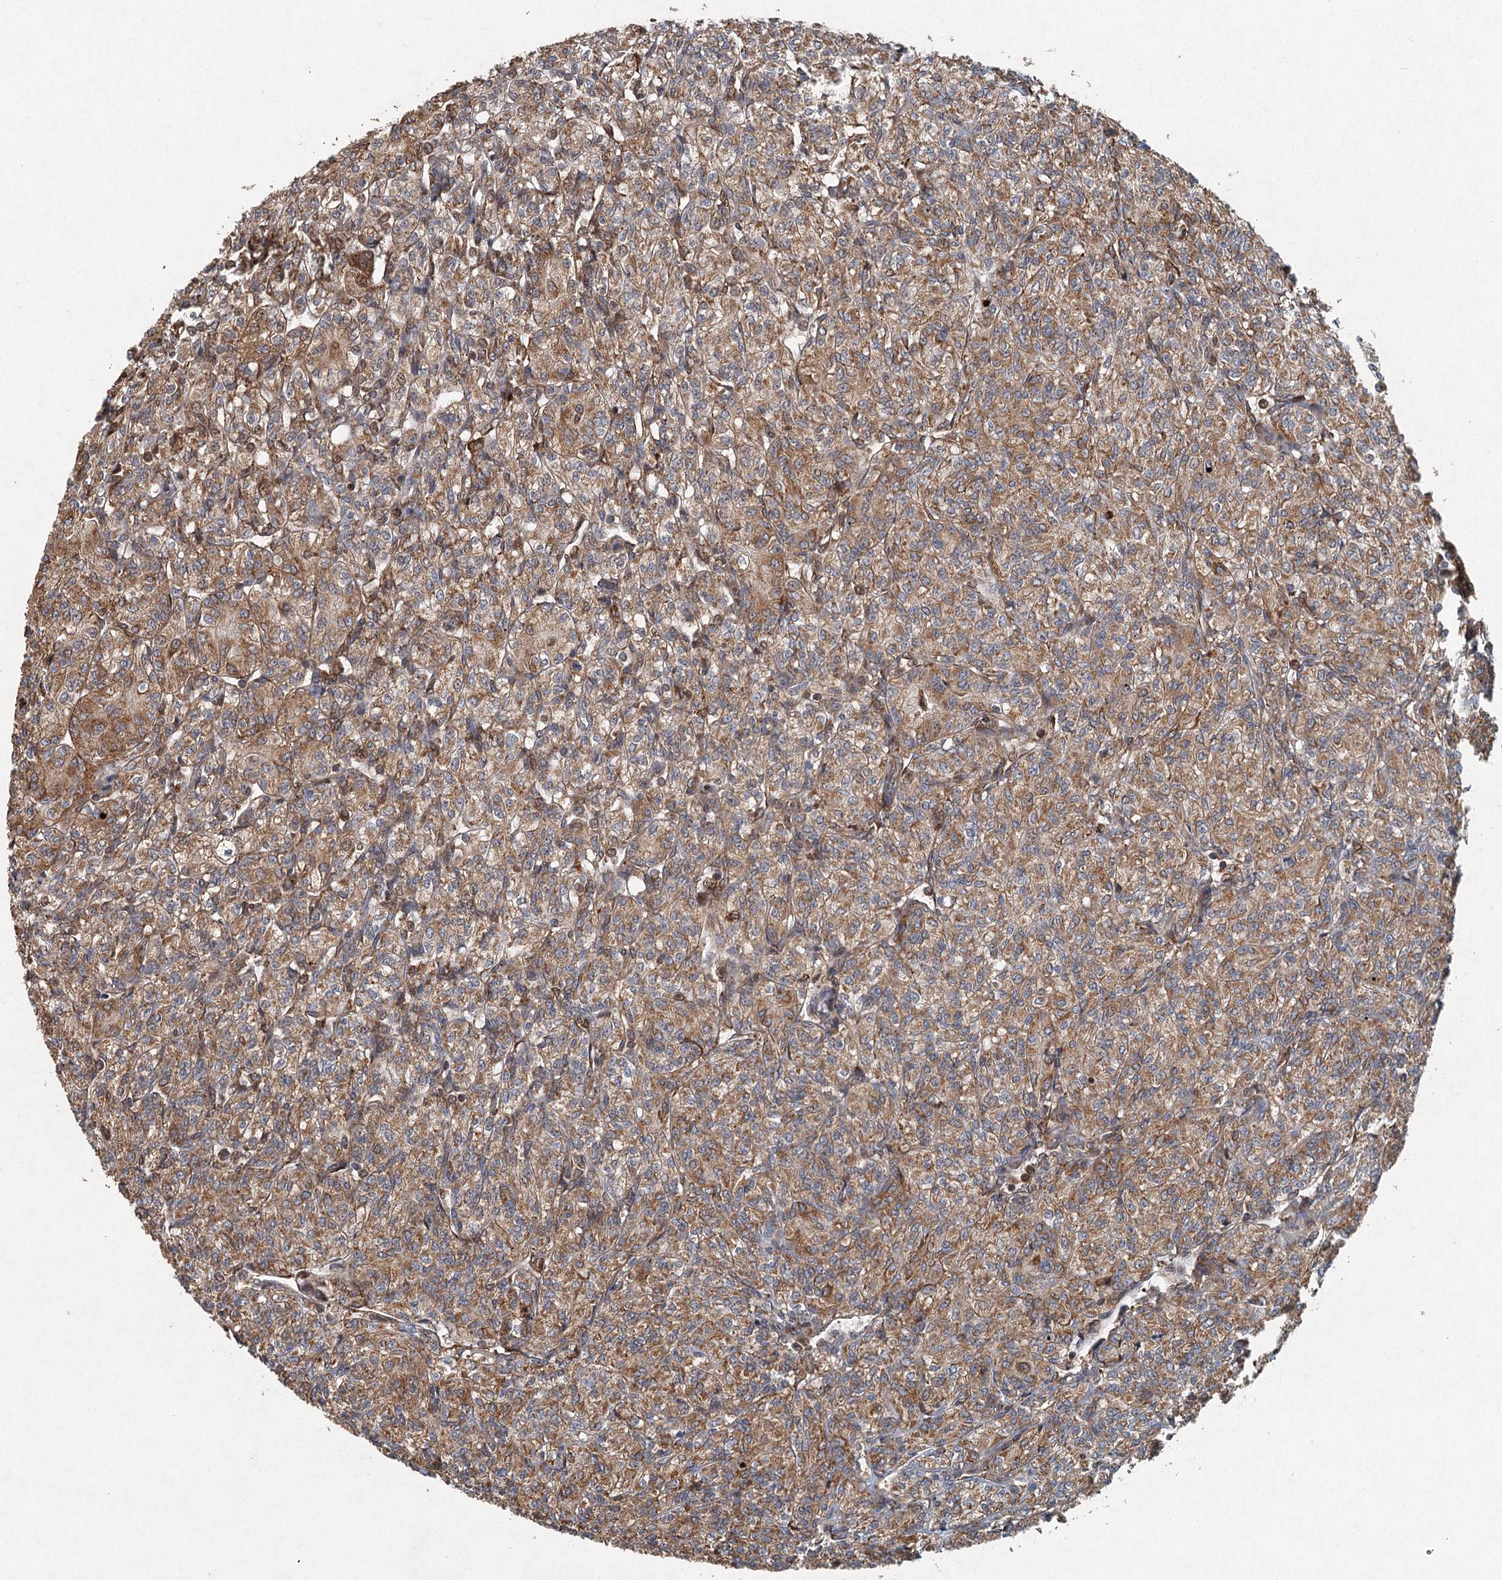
{"staining": {"intensity": "moderate", "quantity": ">75%", "location": "cytoplasmic/membranous"}, "tissue": "renal cancer", "cell_type": "Tumor cells", "image_type": "cancer", "snomed": [{"axis": "morphology", "description": "Adenocarcinoma, NOS"}, {"axis": "topography", "description": "Kidney"}], "caption": "Human adenocarcinoma (renal) stained with a protein marker displays moderate staining in tumor cells.", "gene": "SRPX2", "patient": {"sex": "male", "age": 77}}